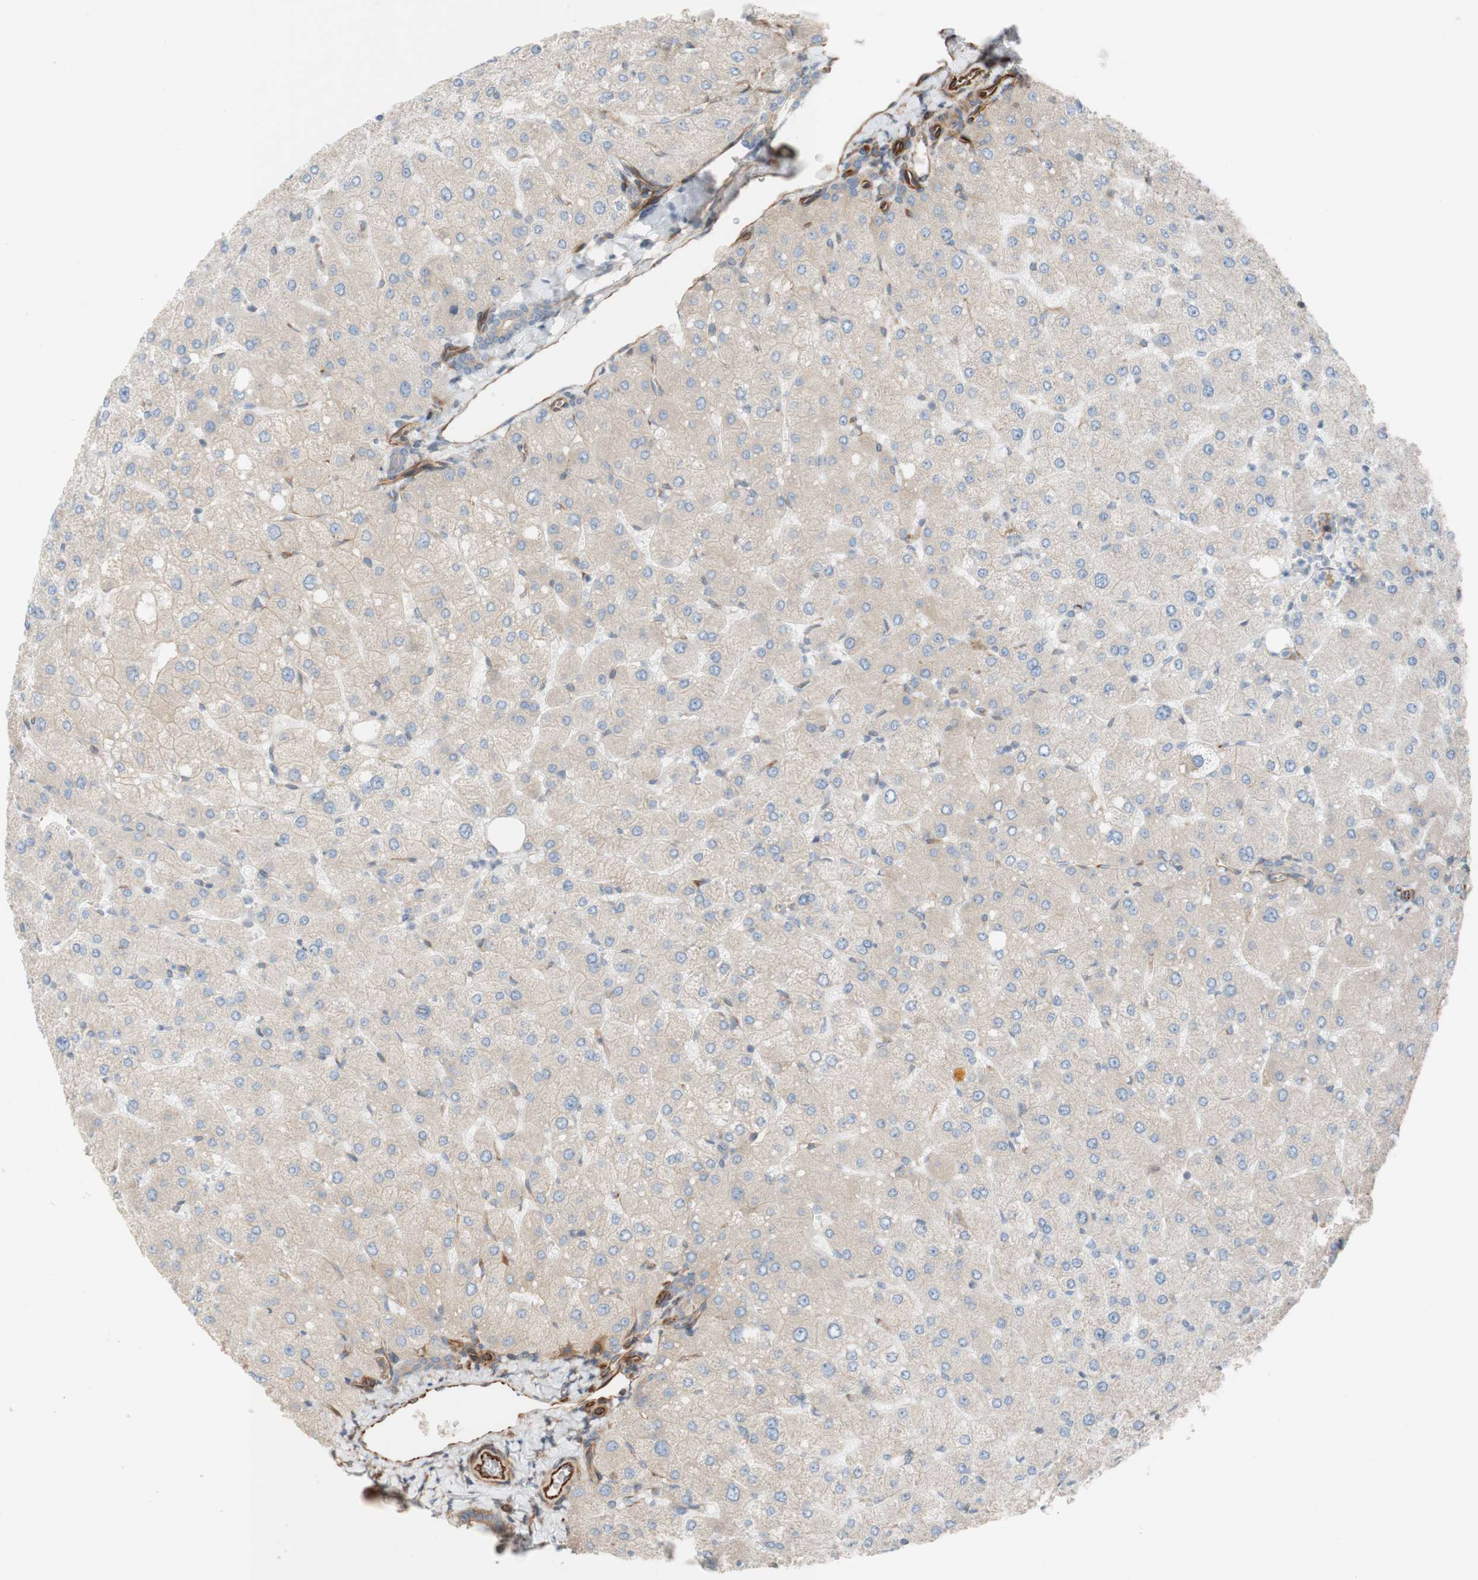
{"staining": {"intensity": "weak", "quantity": ">75%", "location": "cytoplasmic/membranous"}, "tissue": "liver", "cell_type": "Cholangiocytes", "image_type": "normal", "snomed": [{"axis": "morphology", "description": "Normal tissue, NOS"}, {"axis": "topography", "description": "Liver"}], "caption": "This micrograph reveals immunohistochemistry (IHC) staining of normal human liver, with low weak cytoplasmic/membranous positivity in approximately >75% of cholangiocytes.", "gene": "C1orf43", "patient": {"sex": "male", "age": 55}}